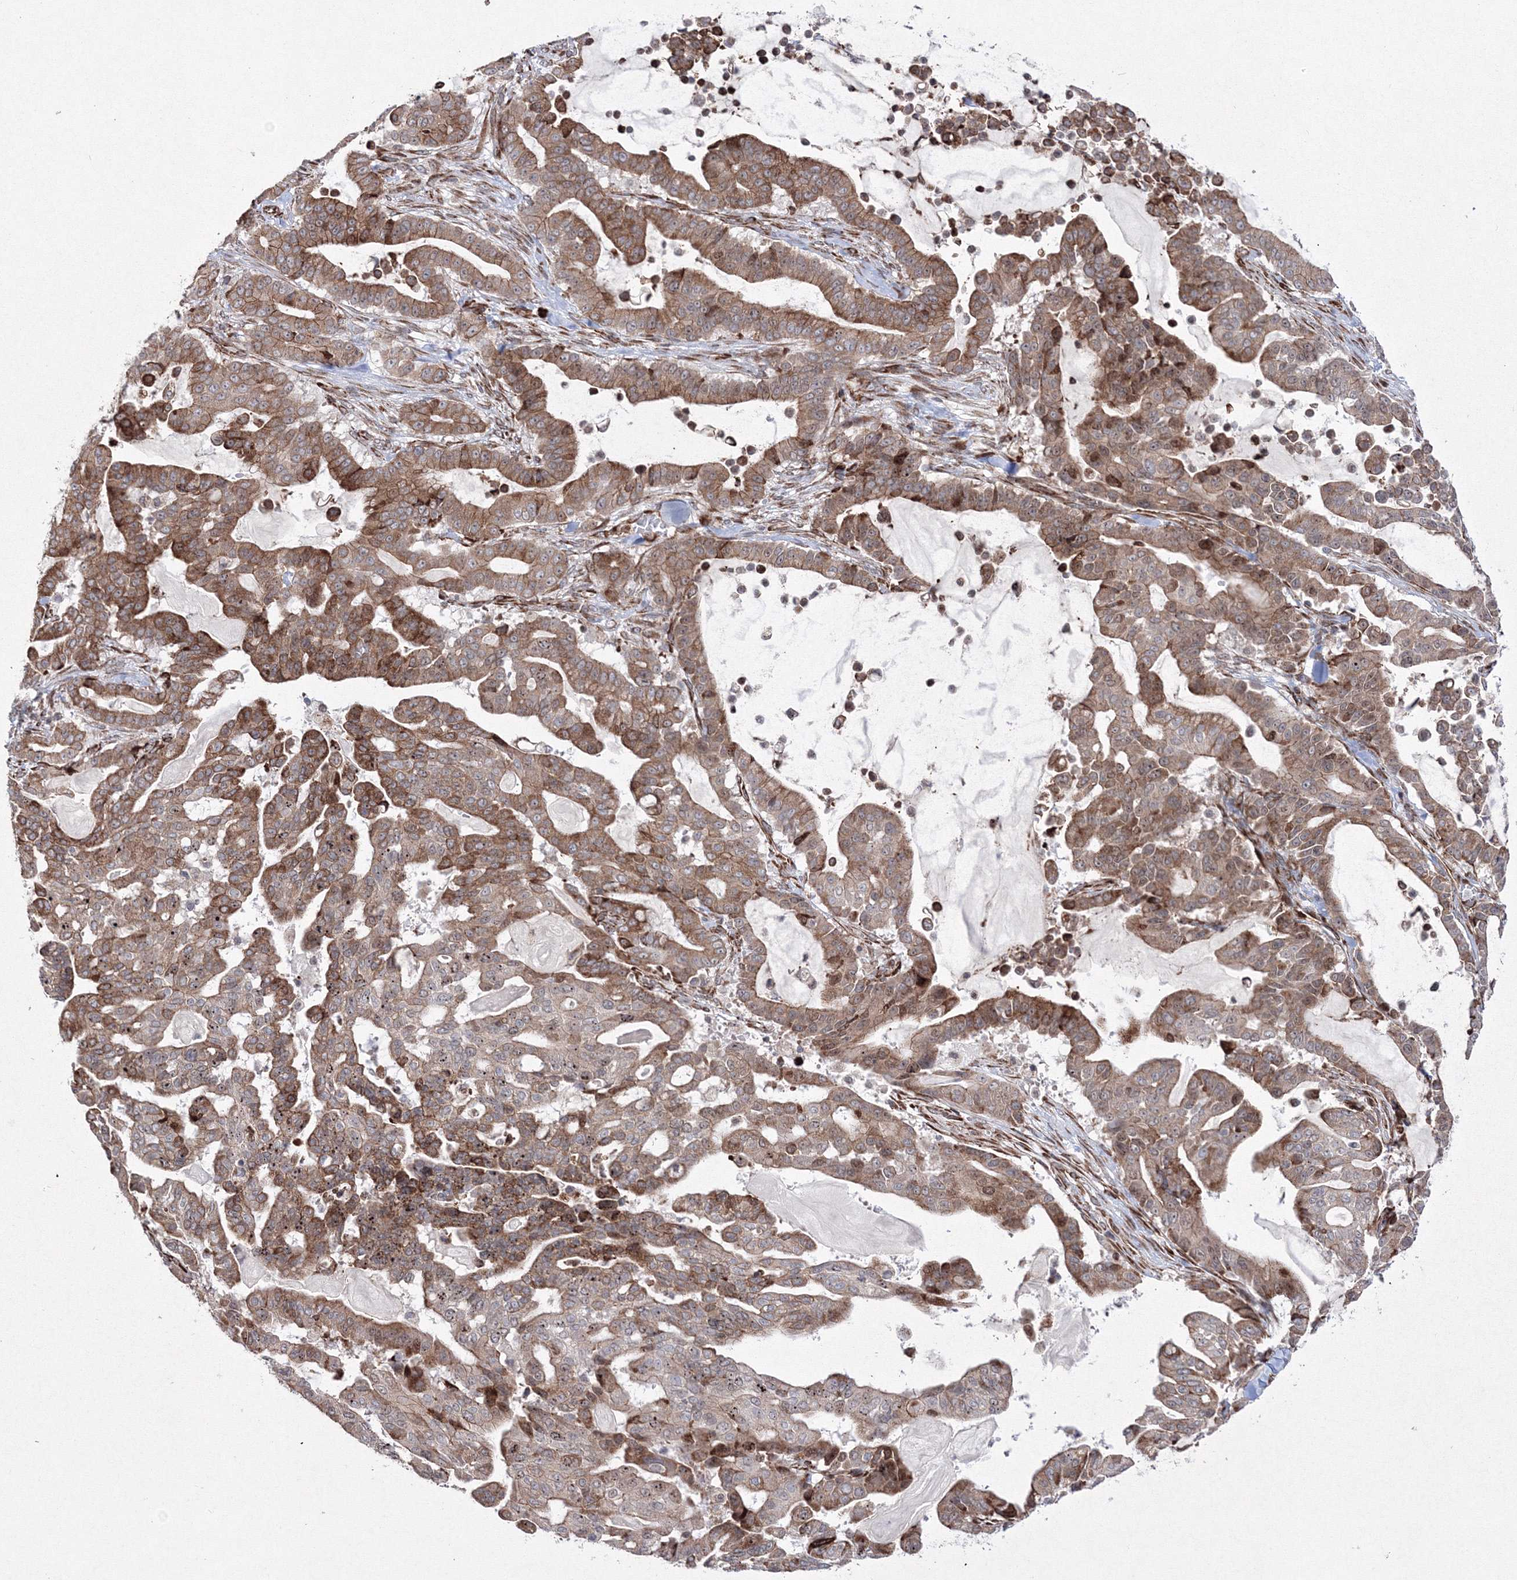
{"staining": {"intensity": "moderate", "quantity": ">75%", "location": "cytoplasmic/membranous,nuclear"}, "tissue": "pancreatic cancer", "cell_type": "Tumor cells", "image_type": "cancer", "snomed": [{"axis": "morphology", "description": "Adenocarcinoma, NOS"}, {"axis": "topography", "description": "Pancreas"}], "caption": "The immunohistochemical stain shows moderate cytoplasmic/membranous and nuclear expression in tumor cells of pancreatic adenocarcinoma tissue.", "gene": "EFCAB12", "patient": {"sex": "male", "age": 63}}